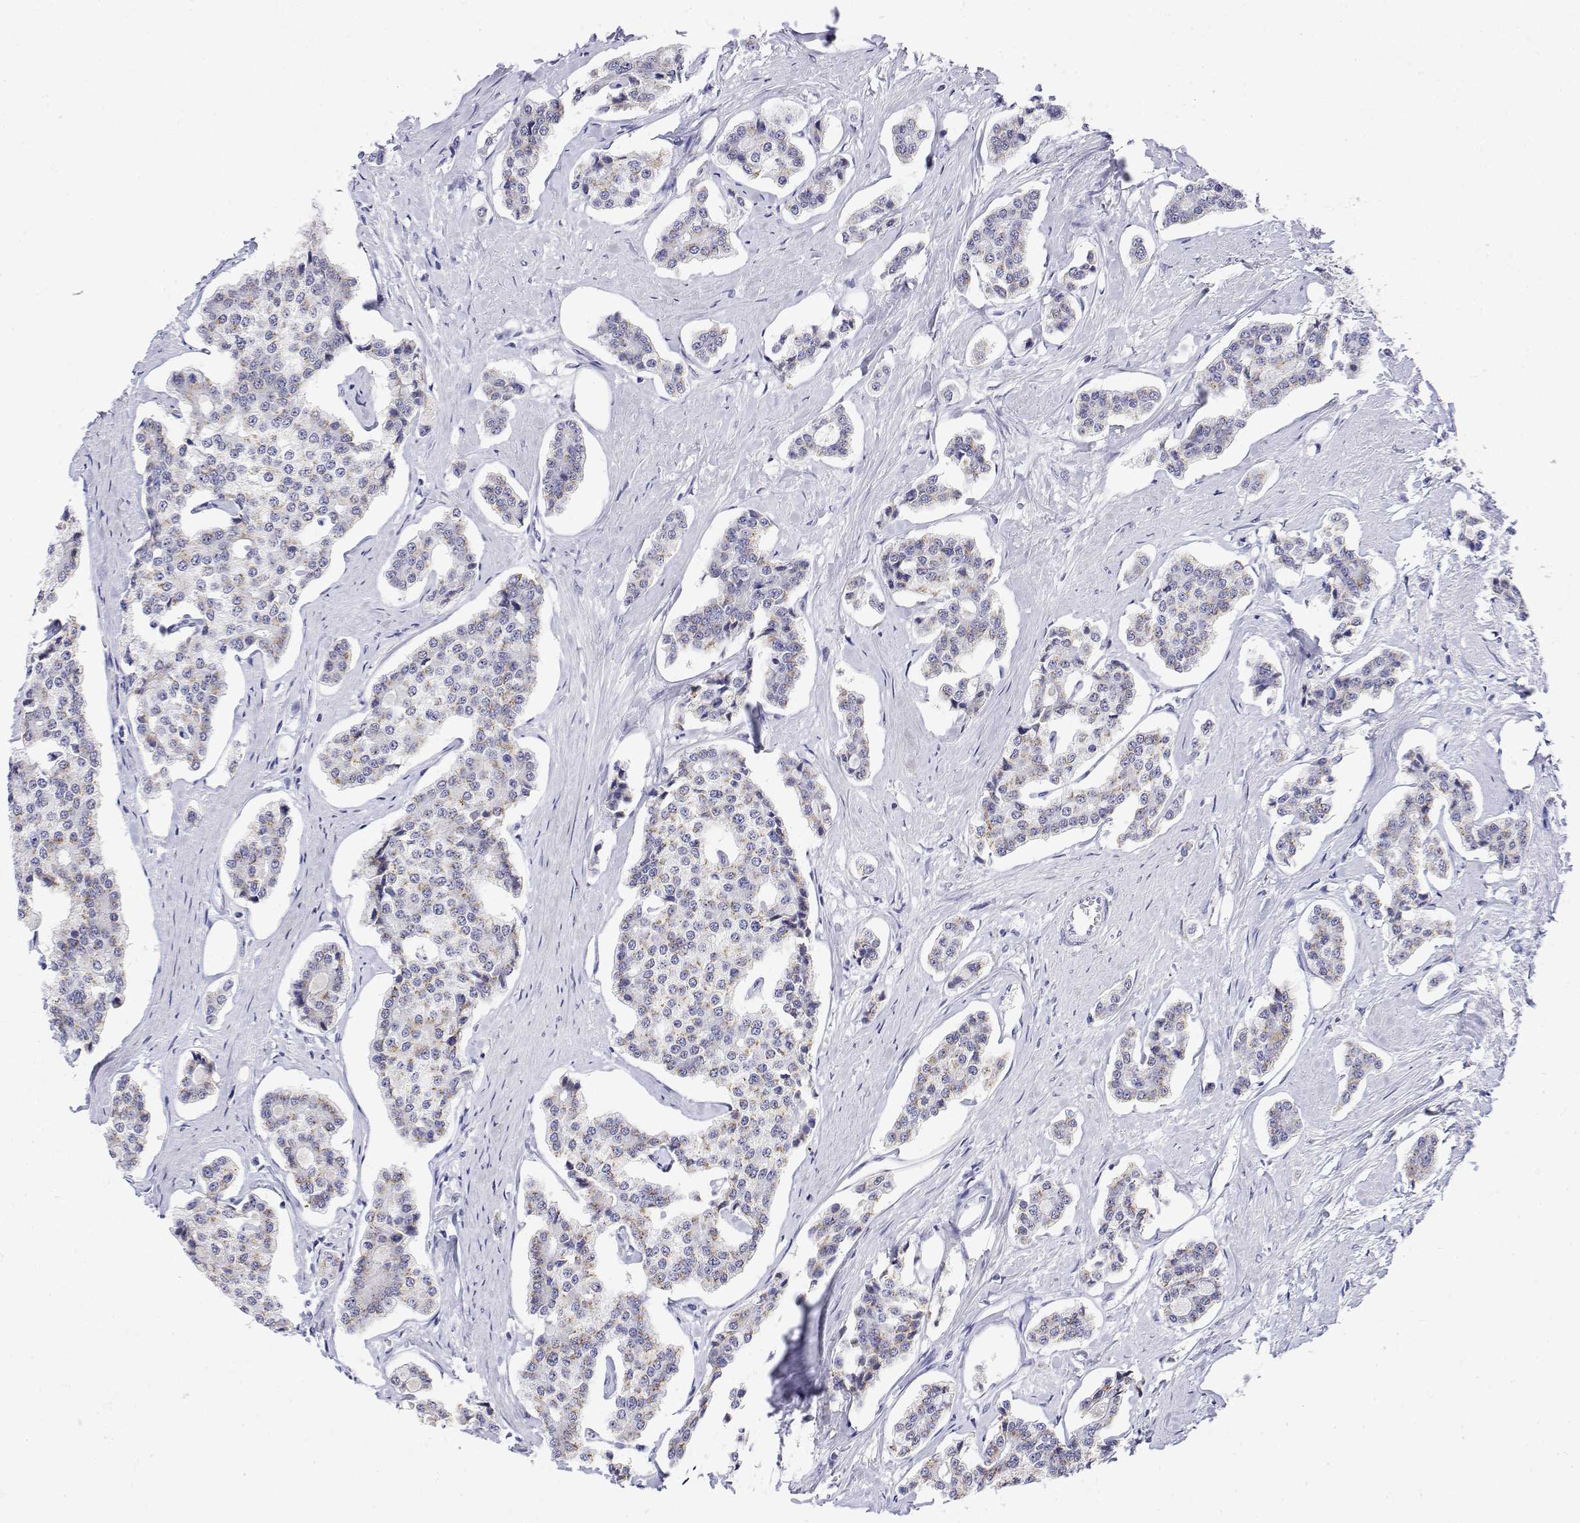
{"staining": {"intensity": "weak", "quantity": "25%-75%", "location": "cytoplasmic/membranous"}, "tissue": "carcinoid", "cell_type": "Tumor cells", "image_type": "cancer", "snomed": [{"axis": "morphology", "description": "Carcinoid, malignant, NOS"}, {"axis": "topography", "description": "Small intestine"}], "caption": "About 25%-75% of tumor cells in human malignant carcinoid reveal weak cytoplasmic/membranous protein expression as visualized by brown immunohistochemical staining.", "gene": "YIPF3", "patient": {"sex": "female", "age": 65}}